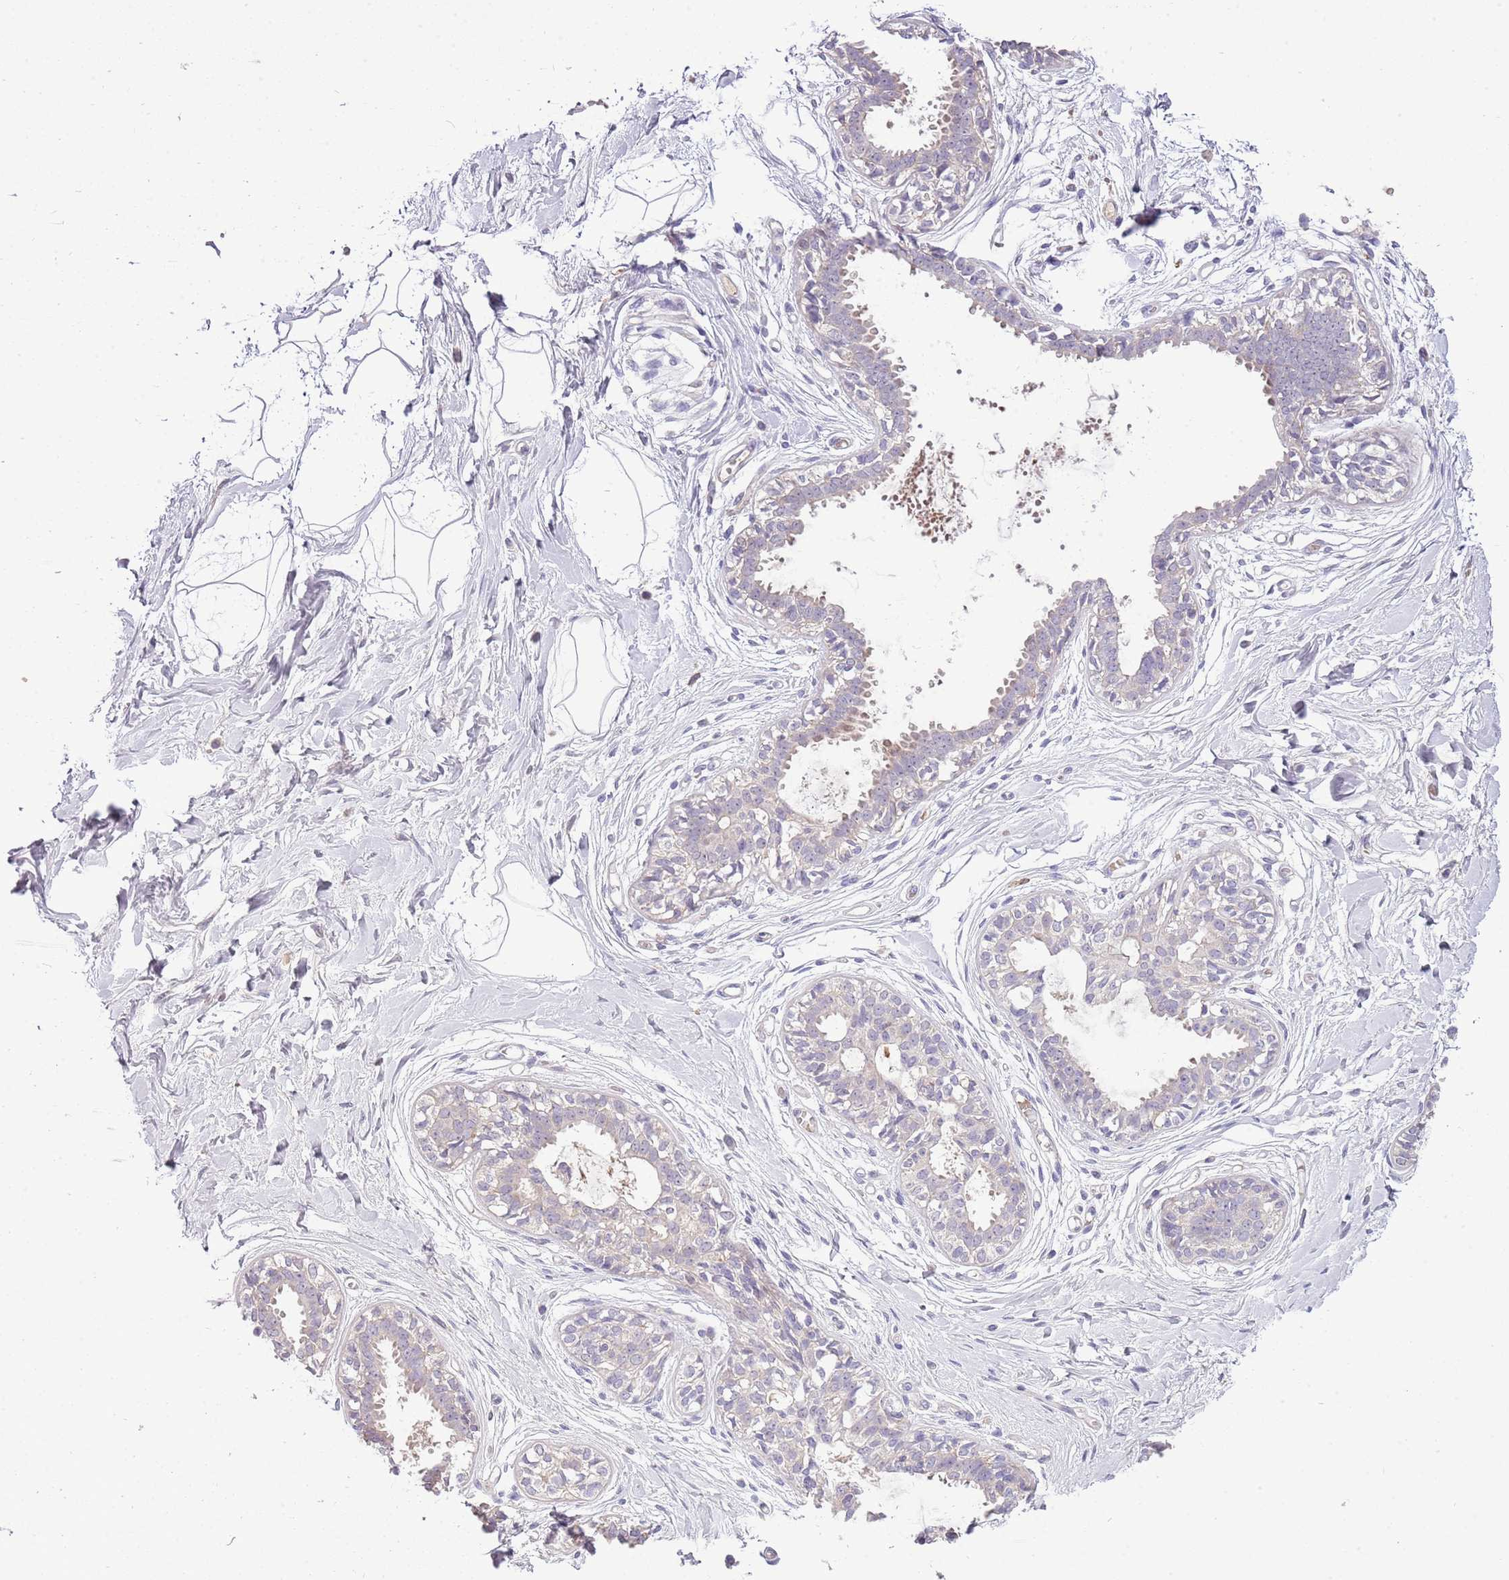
{"staining": {"intensity": "negative", "quantity": "none", "location": "none"}, "tissue": "breast", "cell_type": "Adipocytes", "image_type": "normal", "snomed": [{"axis": "morphology", "description": "Normal tissue, NOS"}, {"axis": "topography", "description": "Breast"}], "caption": "Breast stained for a protein using immunohistochemistry displays no expression adipocytes.", "gene": "SCAMP5", "patient": {"sex": "female", "age": 45}}